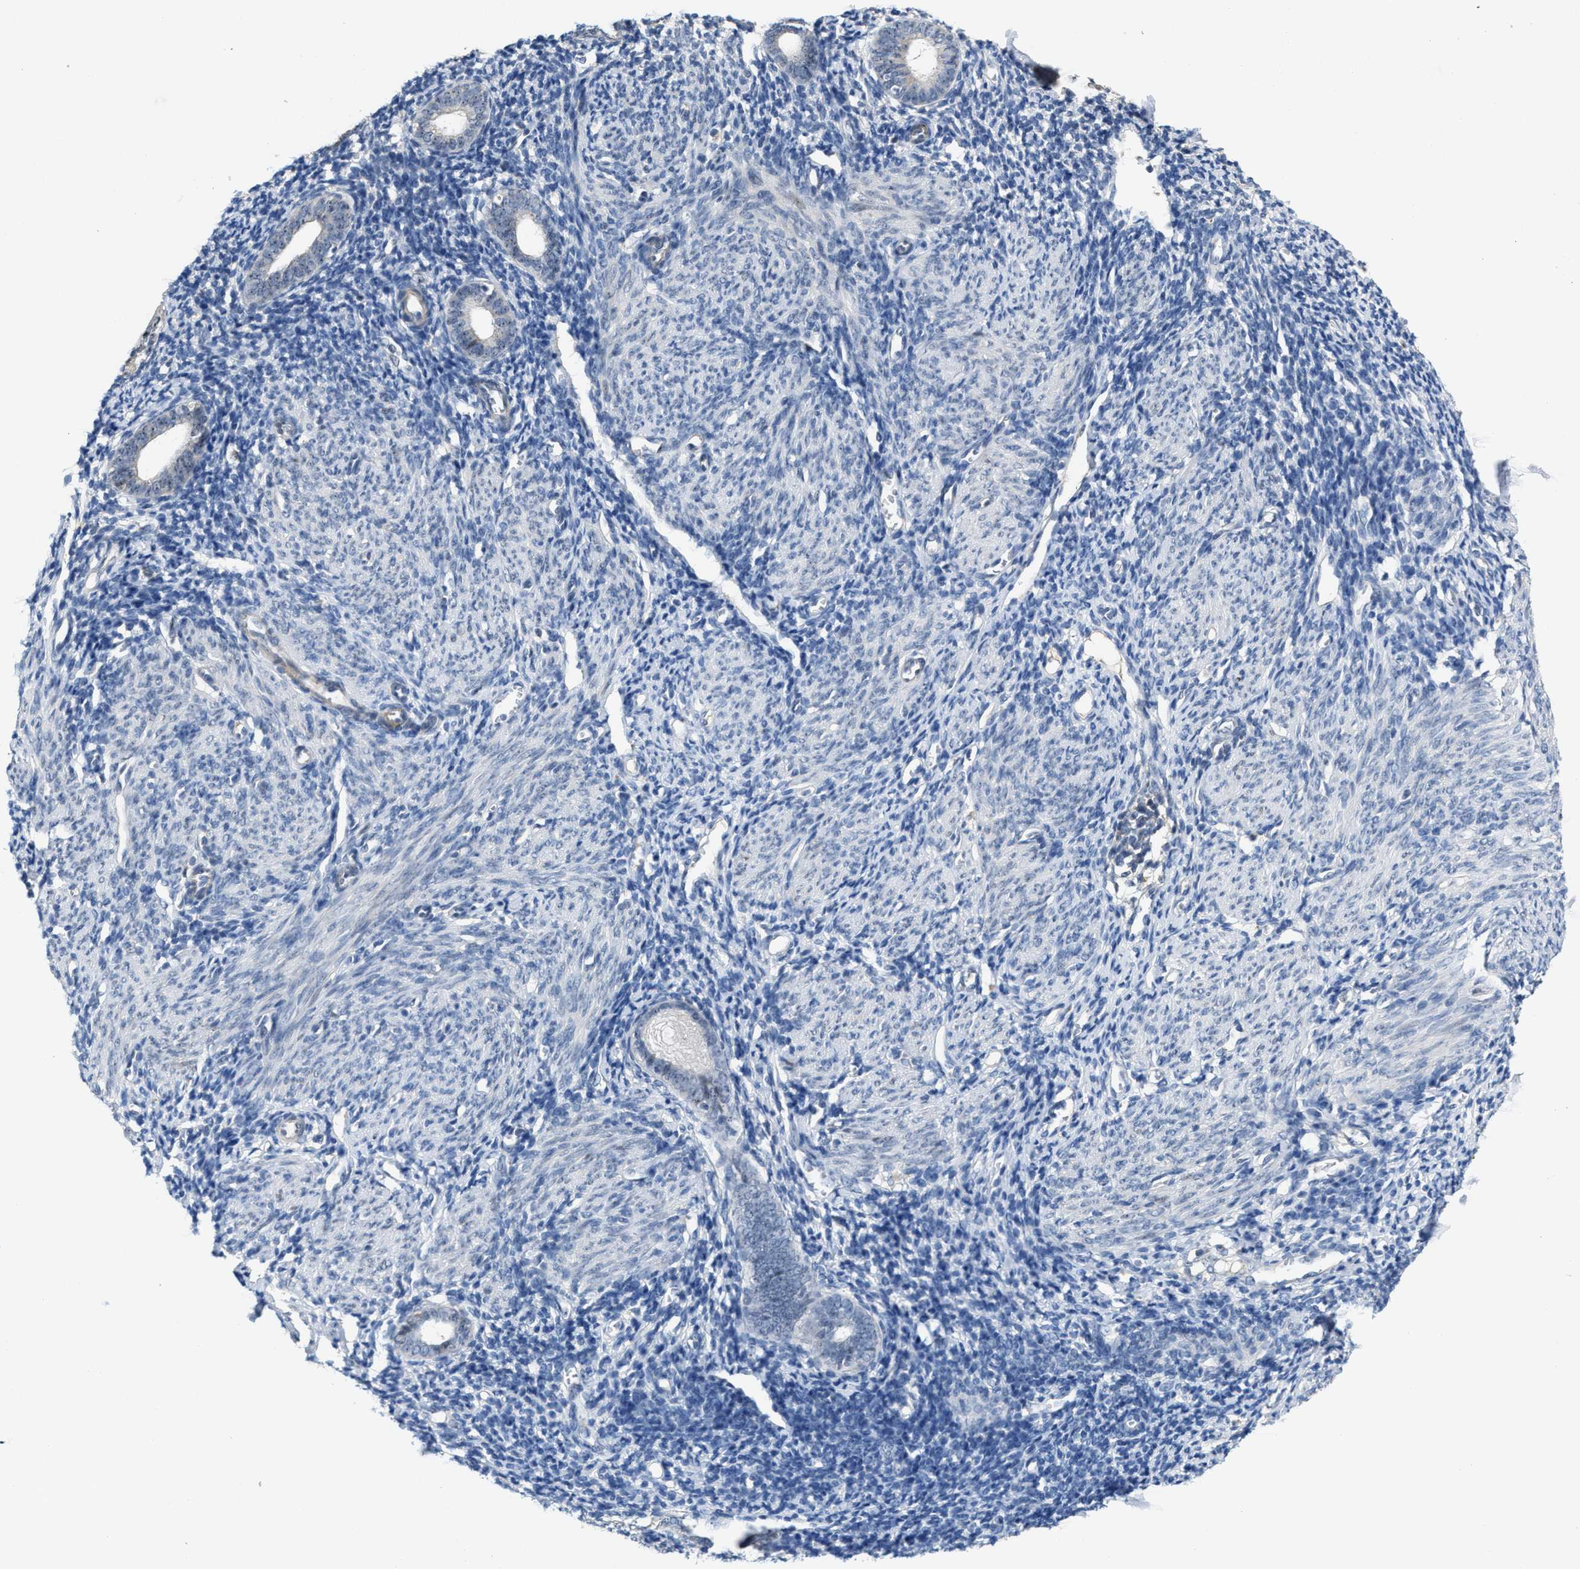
{"staining": {"intensity": "negative", "quantity": "none", "location": "none"}, "tissue": "endometrium", "cell_type": "Cells in endometrial stroma", "image_type": "normal", "snomed": [{"axis": "morphology", "description": "Normal tissue, NOS"}, {"axis": "morphology", "description": "Adenocarcinoma, NOS"}, {"axis": "topography", "description": "Endometrium"}], "caption": "Immunohistochemical staining of normal endometrium displays no significant expression in cells in endometrial stroma. Nuclei are stained in blue.", "gene": "ZNF783", "patient": {"sex": "female", "age": 57}}